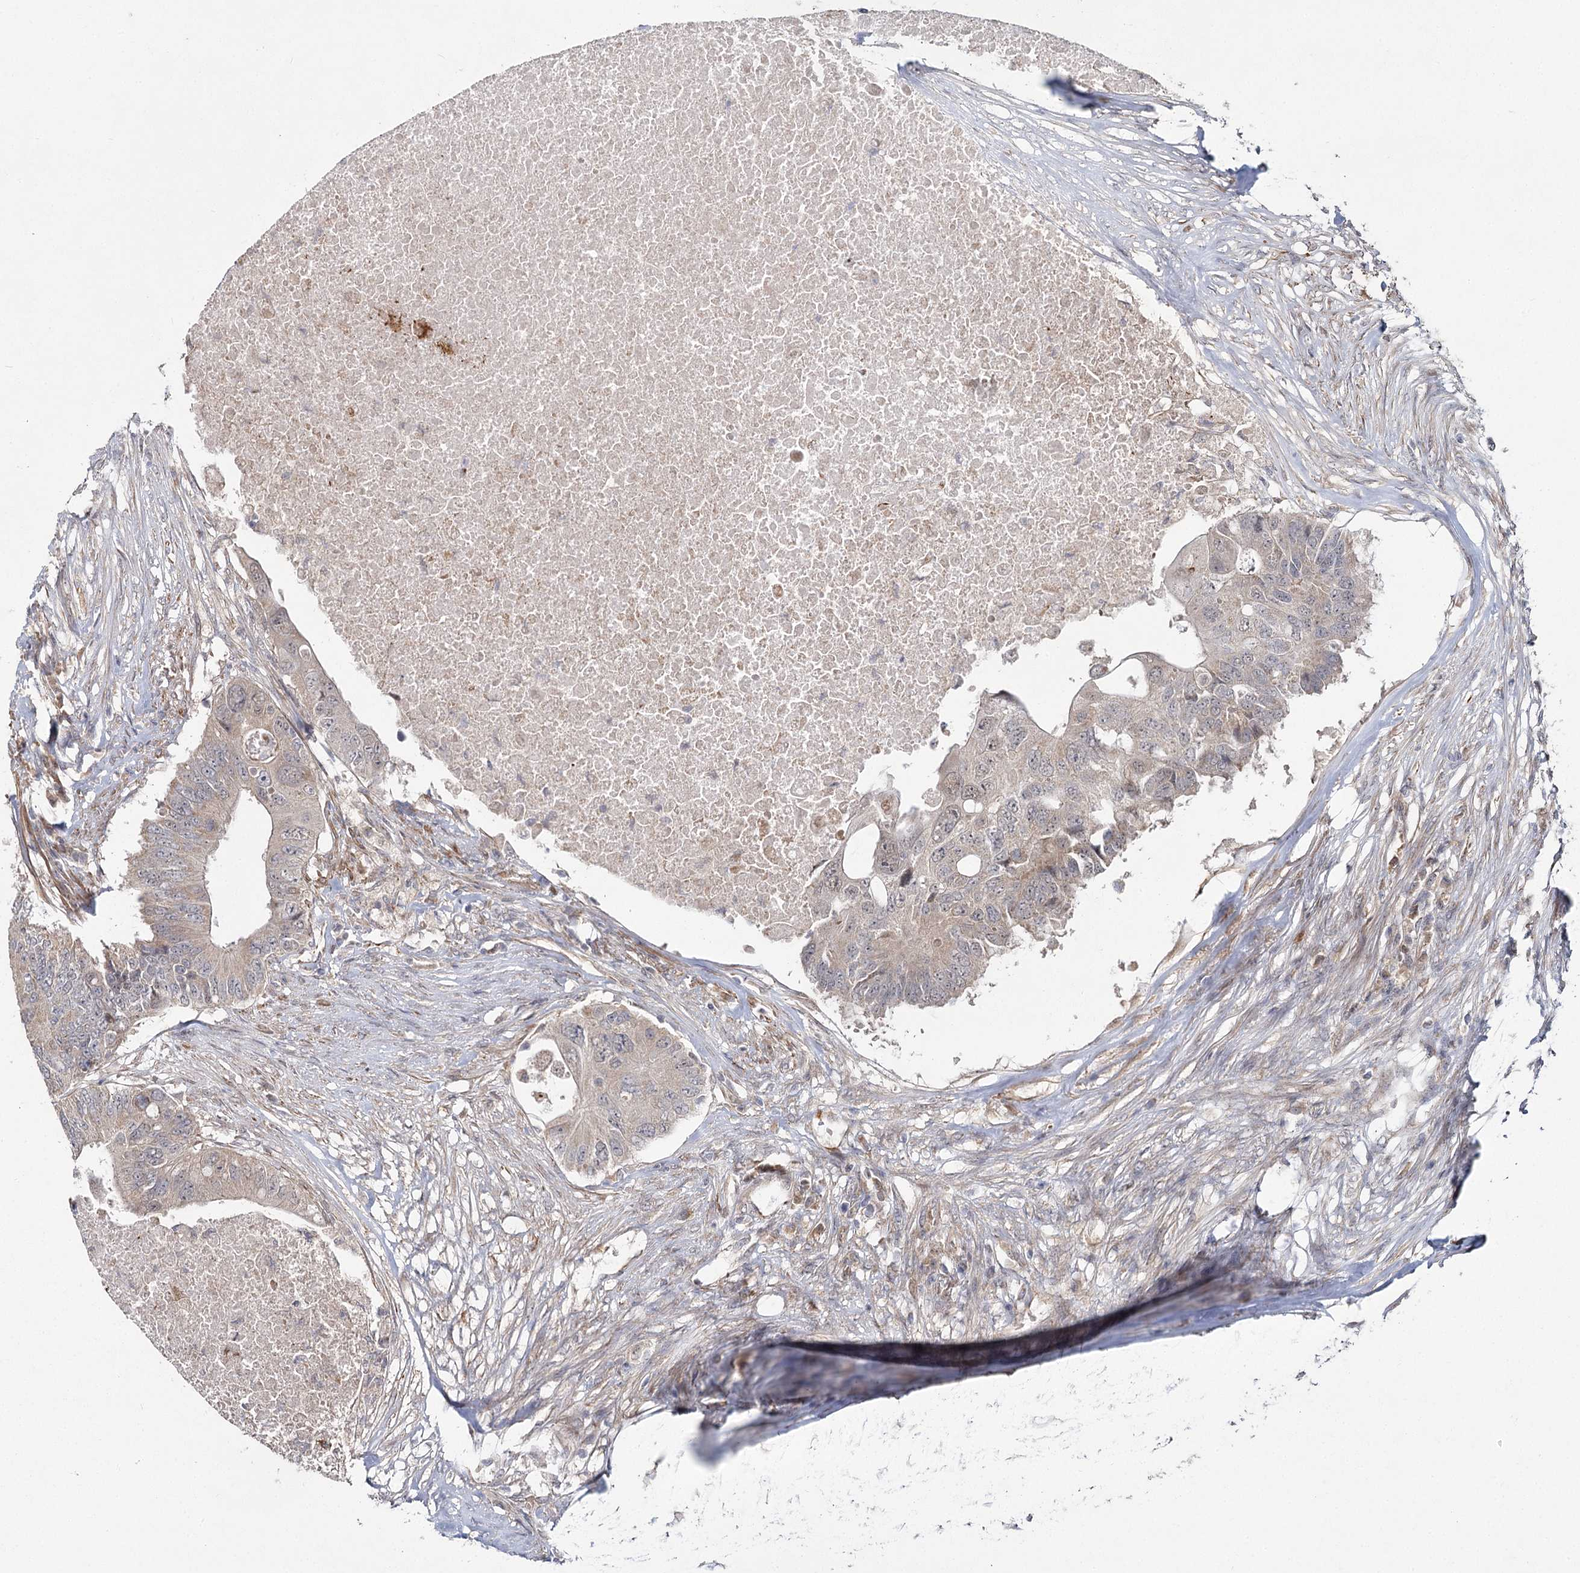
{"staining": {"intensity": "negative", "quantity": "none", "location": "none"}, "tissue": "colorectal cancer", "cell_type": "Tumor cells", "image_type": "cancer", "snomed": [{"axis": "morphology", "description": "Adenocarcinoma, NOS"}, {"axis": "topography", "description": "Colon"}], "caption": "IHC of colorectal adenocarcinoma demonstrates no staining in tumor cells.", "gene": "TBC1D9B", "patient": {"sex": "male", "age": 71}}